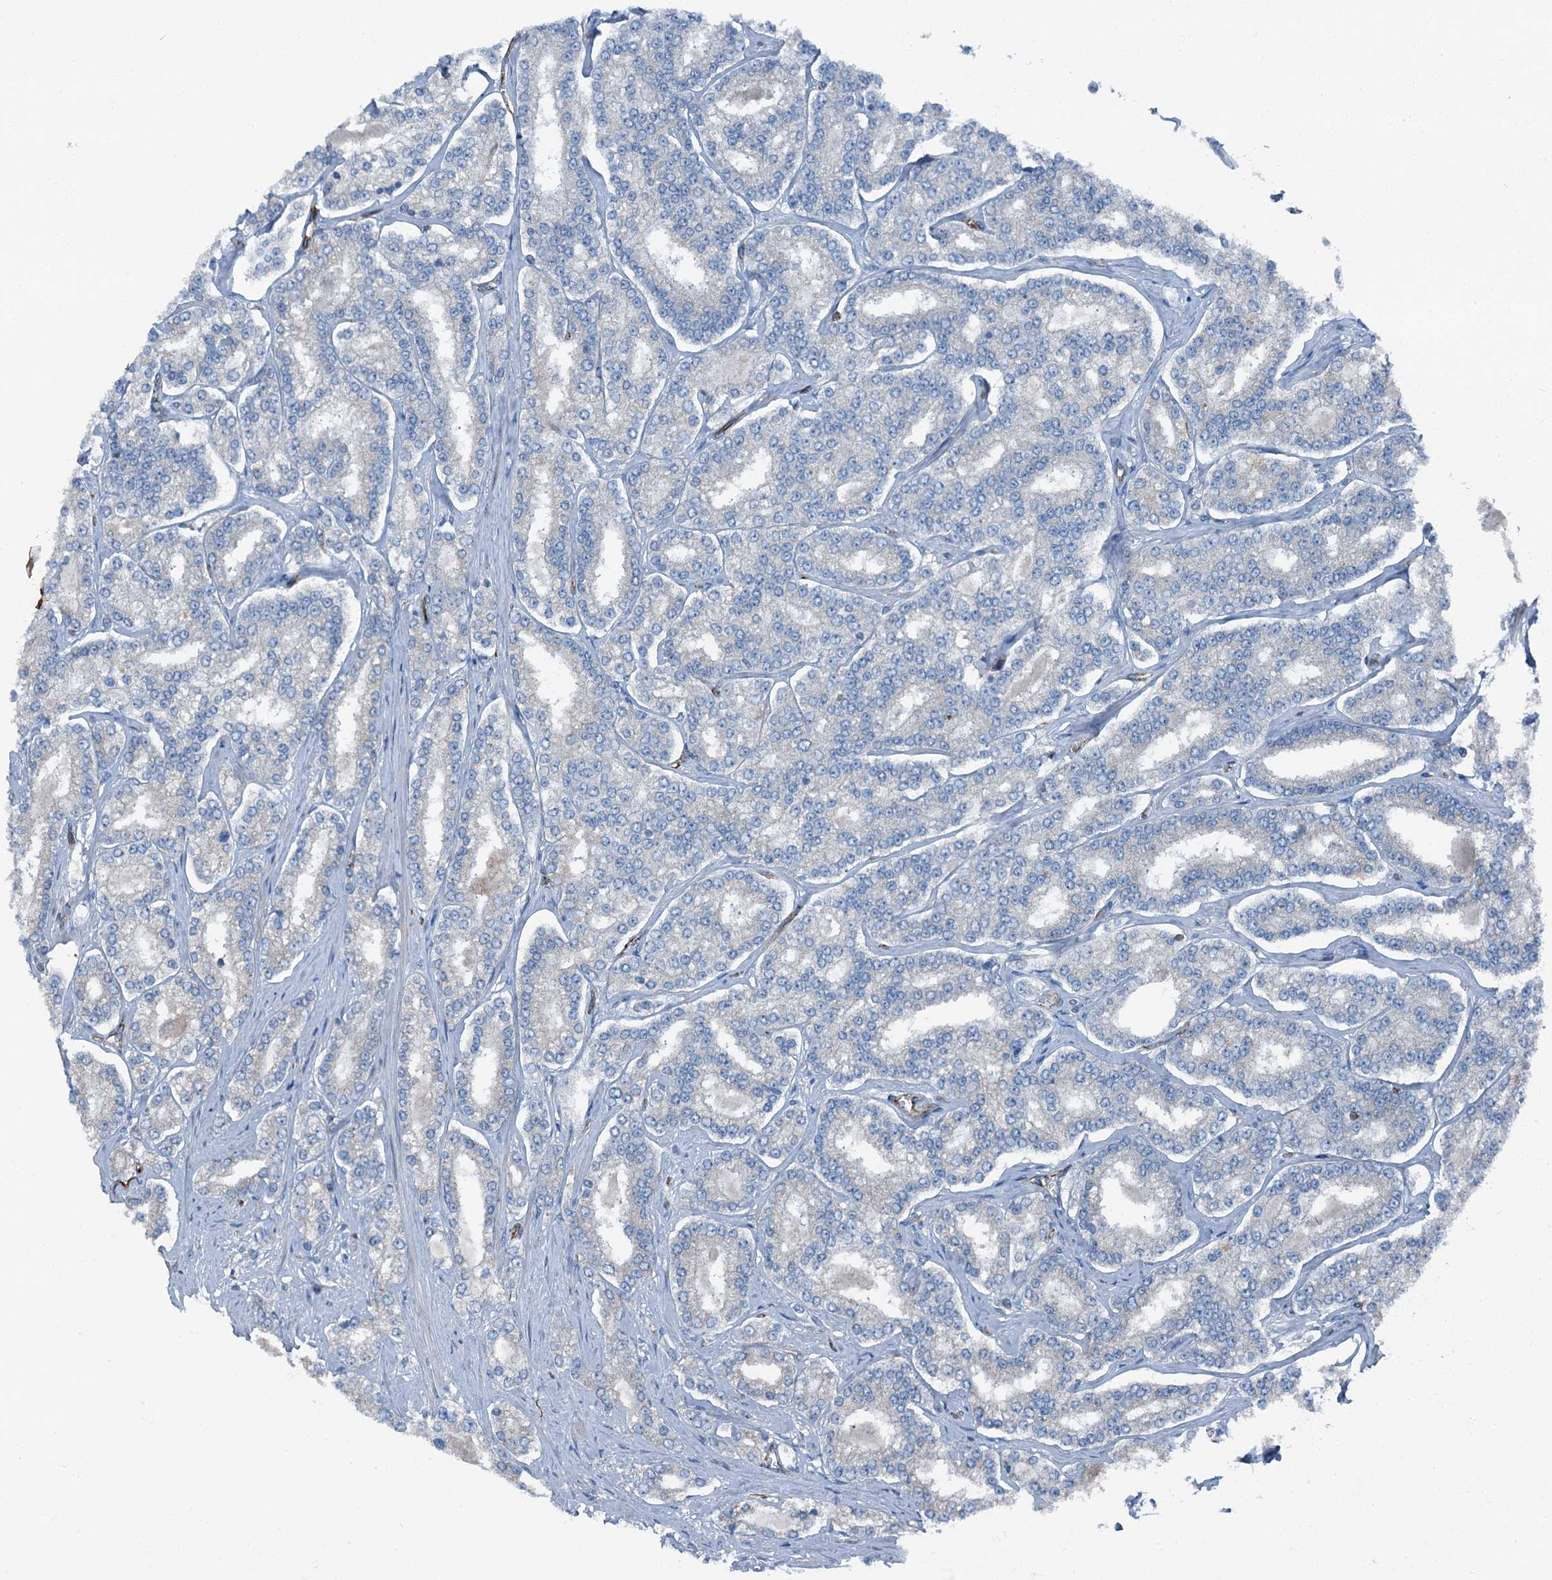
{"staining": {"intensity": "negative", "quantity": "none", "location": "none"}, "tissue": "prostate cancer", "cell_type": "Tumor cells", "image_type": "cancer", "snomed": [{"axis": "morphology", "description": "Normal tissue, NOS"}, {"axis": "morphology", "description": "Adenocarcinoma, High grade"}, {"axis": "topography", "description": "Prostate"}], "caption": "IHC of prostate cancer (high-grade adenocarcinoma) displays no positivity in tumor cells.", "gene": "AXL", "patient": {"sex": "male", "age": 83}}